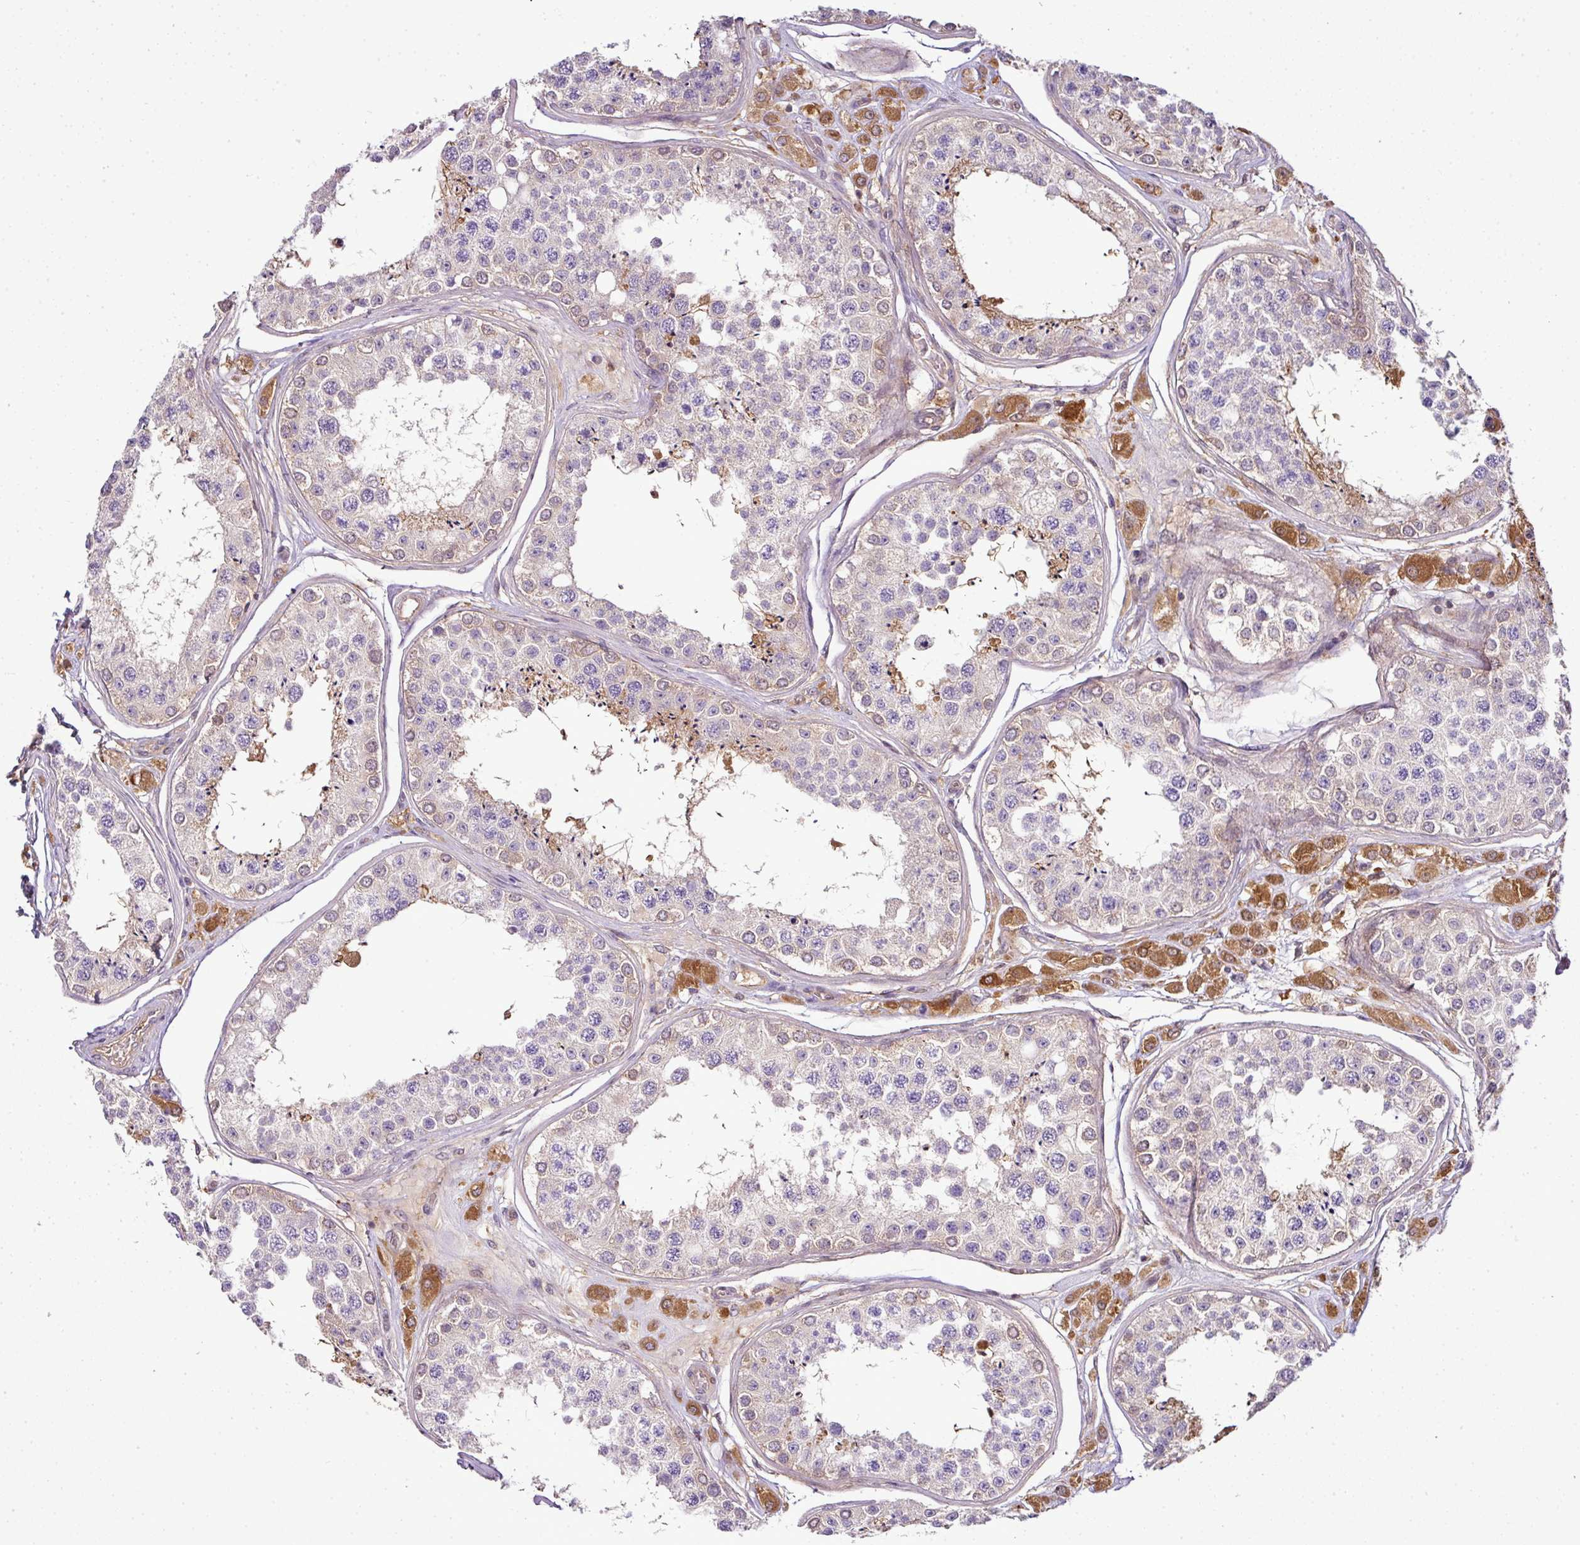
{"staining": {"intensity": "weak", "quantity": "<25%", "location": "cytoplasmic/membranous"}, "tissue": "testis", "cell_type": "Cells in seminiferous ducts", "image_type": "normal", "snomed": [{"axis": "morphology", "description": "Normal tissue, NOS"}, {"axis": "topography", "description": "Testis"}], "caption": "IHC micrograph of normal testis: human testis stained with DAB reveals no significant protein positivity in cells in seminiferous ducts.", "gene": "TMEM107", "patient": {"sex": "male", "age": 25}}